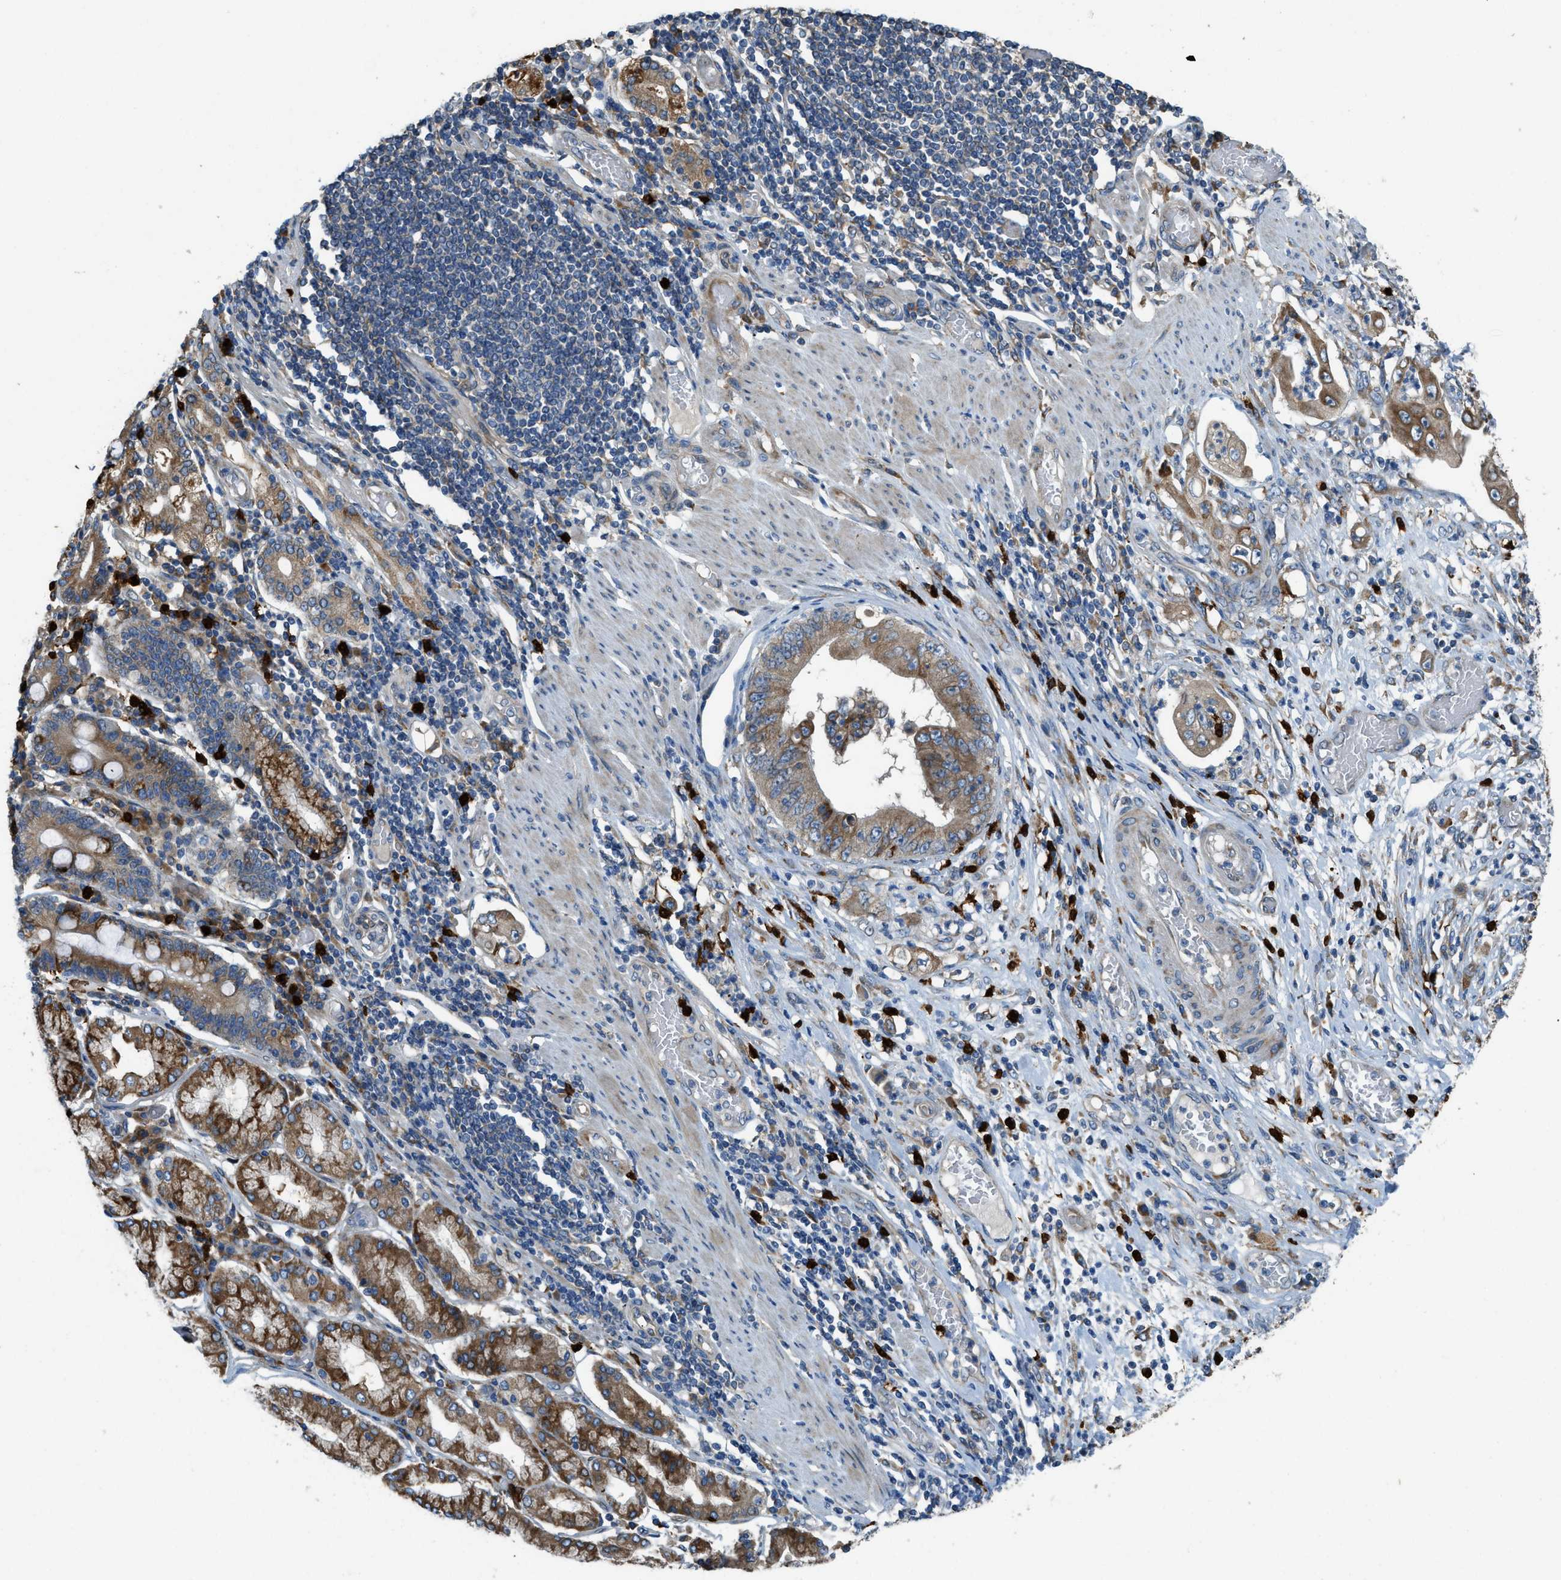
{"staining": {"intensity": "moderate", "quantity": ">75%", "location": "cytoplasmic/membranous"}, "tissue": "stomach cancer", "cell_type": "Tumor cells", "image_type": "cancer", "snomed": [{"axis": "morphology", "description": "Adenocarcinoma, NOS"}, {"axis": "topography", "description": "Stomach"}], "caption": "Human stomach cancer stained for a protein (brown) shows moderate cytoplasmic/membranous positive positivity in approximately >75% of tumor cells.", "gene": "TMEM68", "patient": {"sex": "female", "age": 73}}